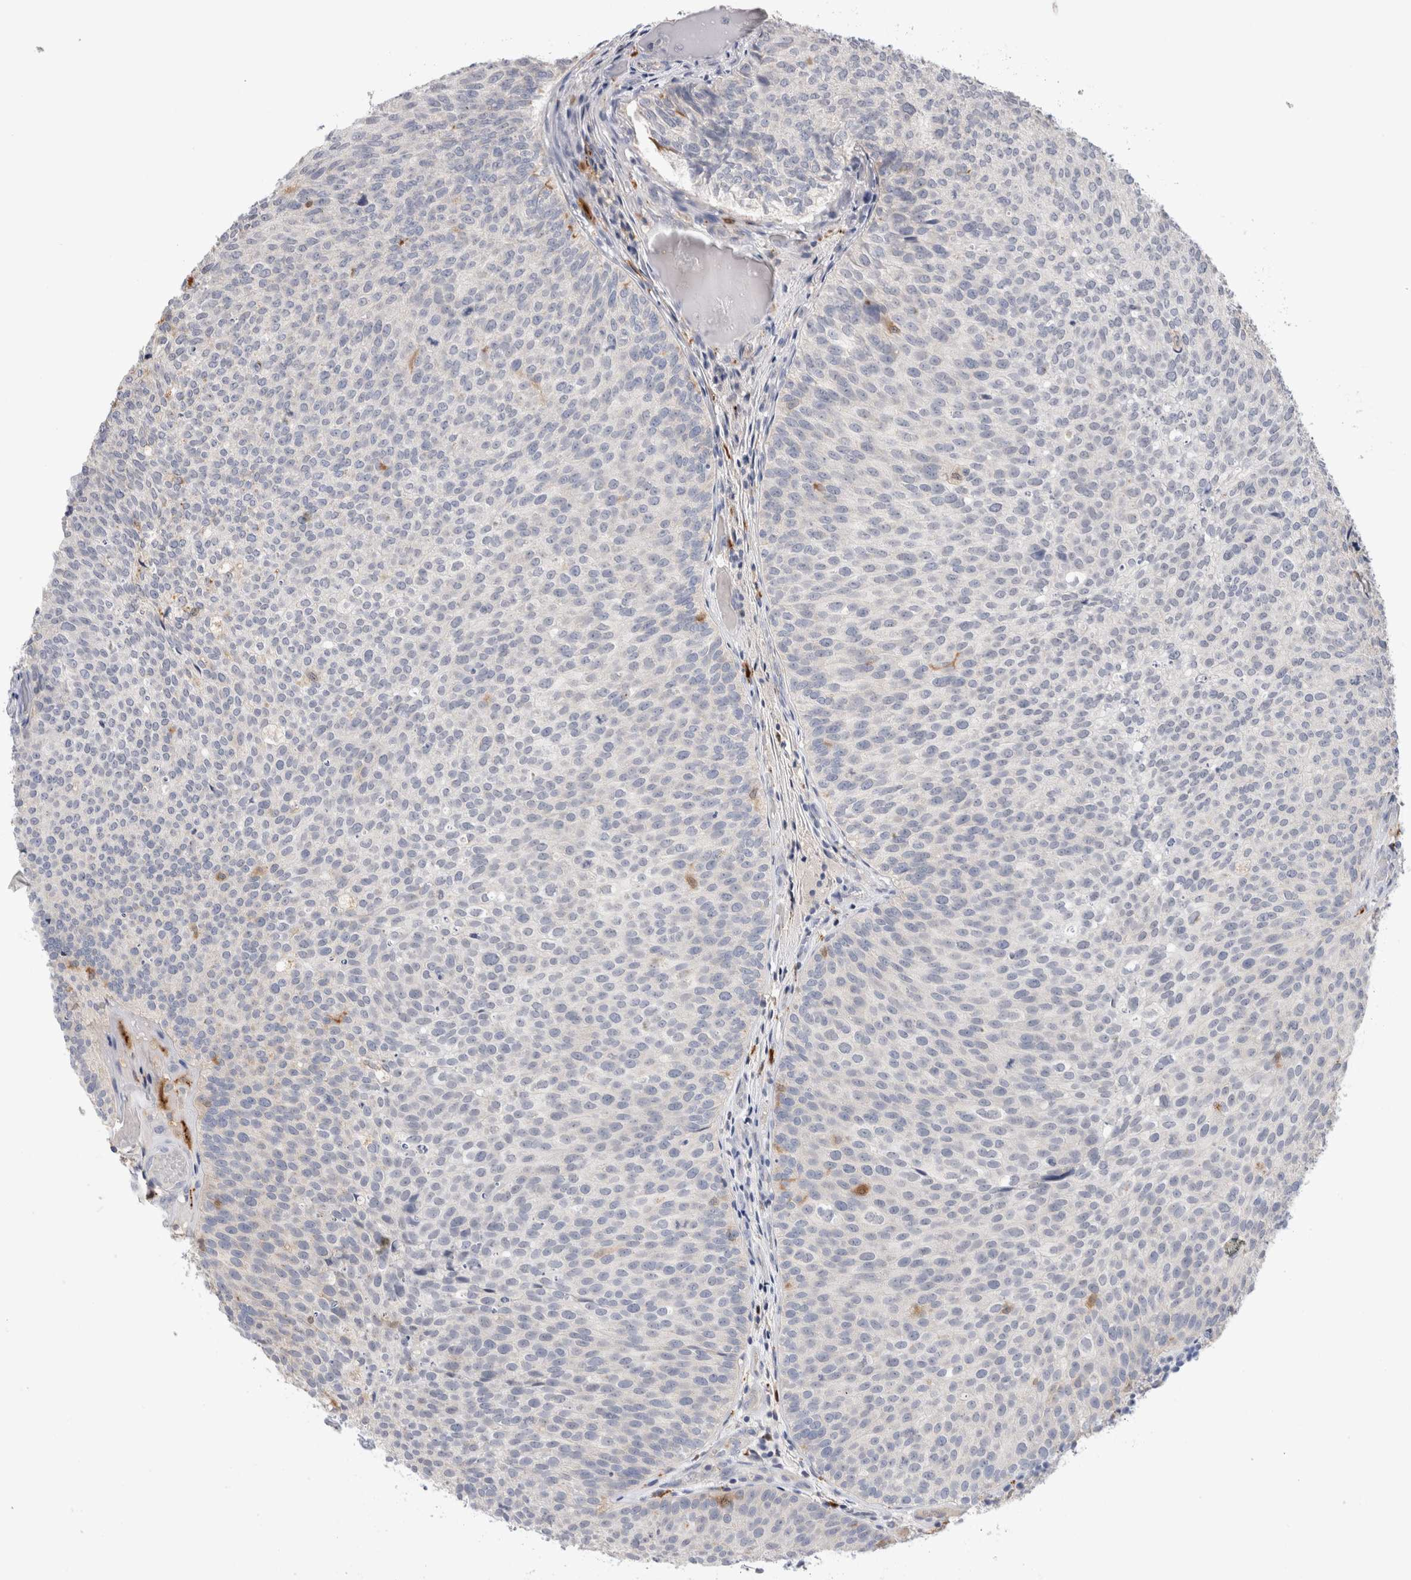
{"staining": {"intensity": "negative", "quantity": "none", "location": "none"}, "tissue": "urothelial cancer", "cell_type": "Tumor cells", "image_type": "cancer", "snomed": [{"axis": "morphology", "description": "Urothelial carcinoma, Low grade"}, {"axis": "topography", "description": "Urinary bladder"}], "caption": "An immunohistochemistry micrograph of low-grade urothelial carcinoma is shown. There is no staining in tumor cells of low-grade urothelial carcinoma.", "gene": "HPGDS", "patient": {"sex": "male", "age": 86}}